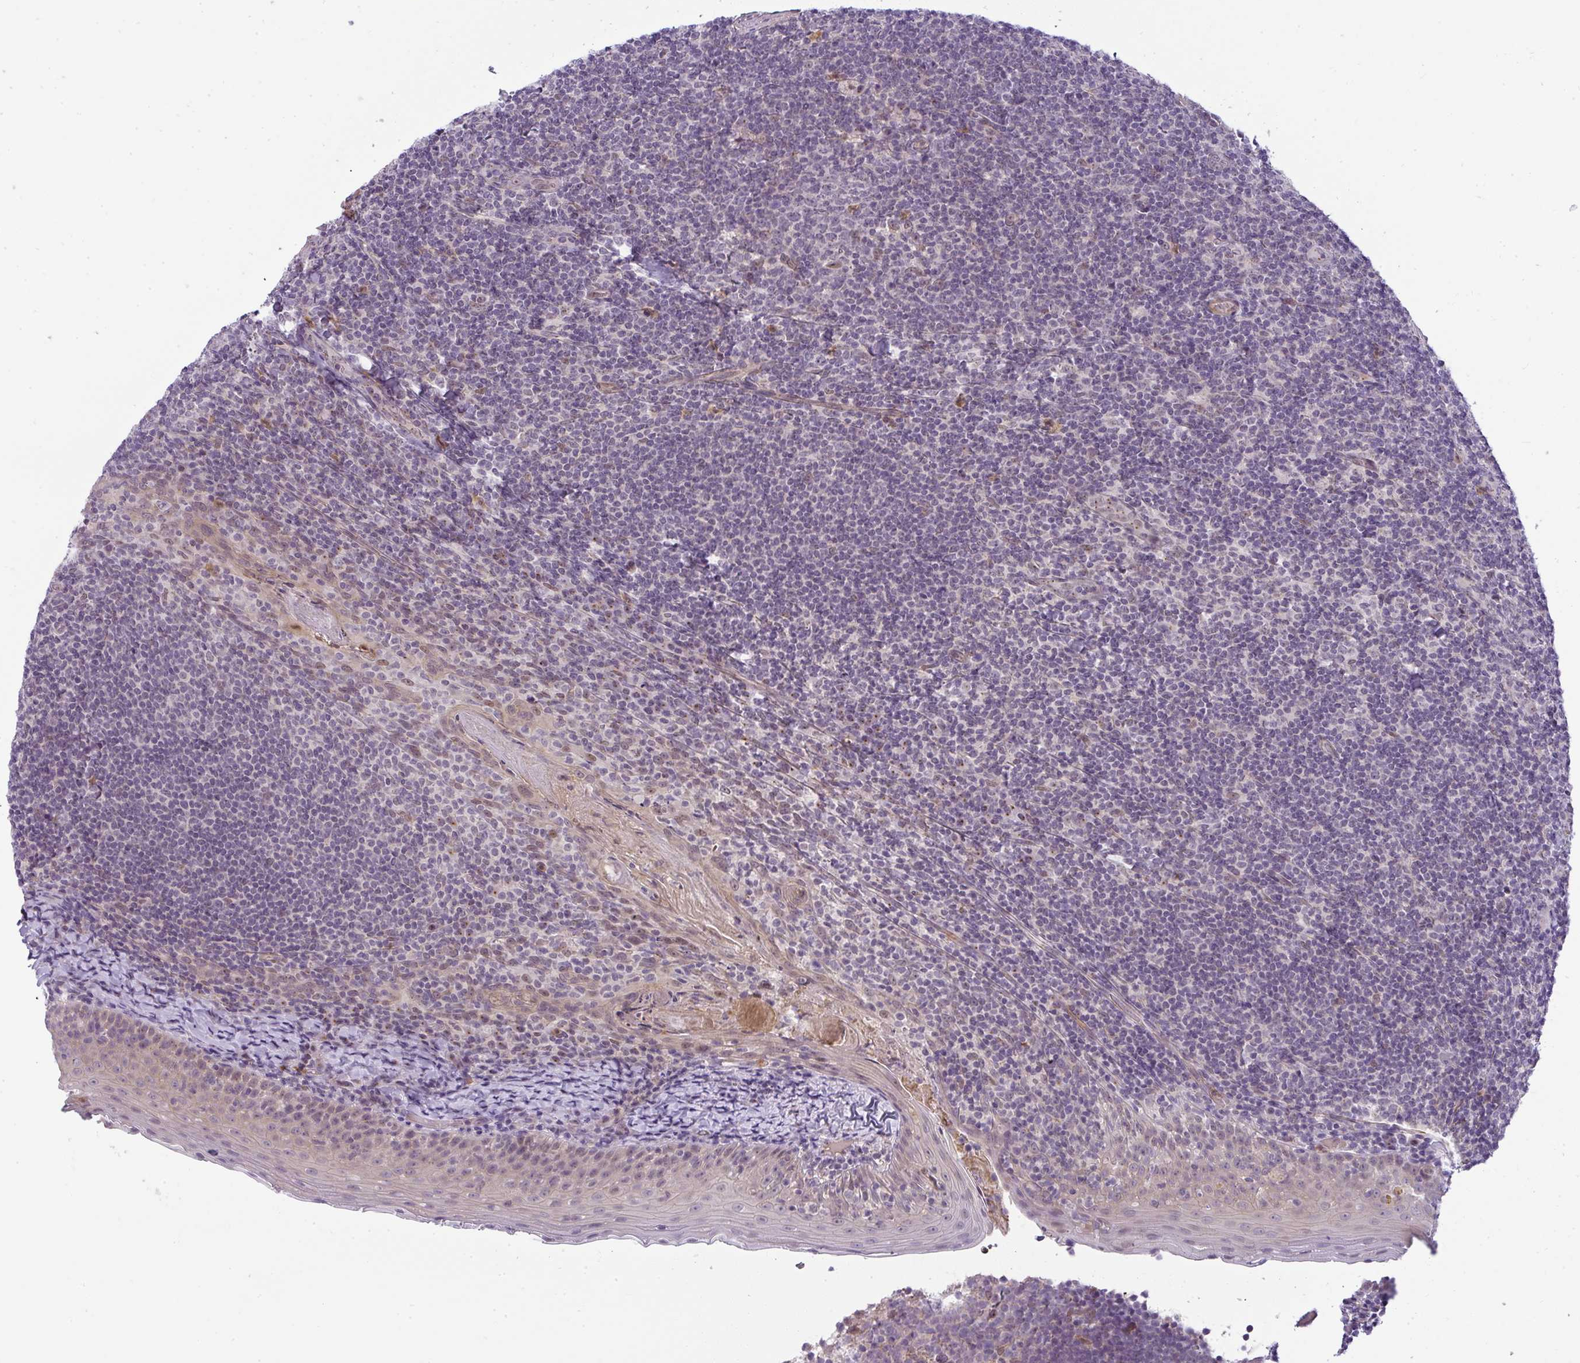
{"staining": {"intensity": "negative", "quantity": "none", "location": "none"}, "tissue": "tonsil", "cell_type": "Germinal center cells", "image_type": "normal", "snomed": [{"axis": "morphology", "description": "Normal tissue, NOS"}, {"axis": "topography", "description": "Tonsil"}], "caption": "The IHC photomicrograph has no significant expression in germinal center cells of tonsil.", "gene": "DZIP1", "patient": {"sex": "female", "age": 10}}